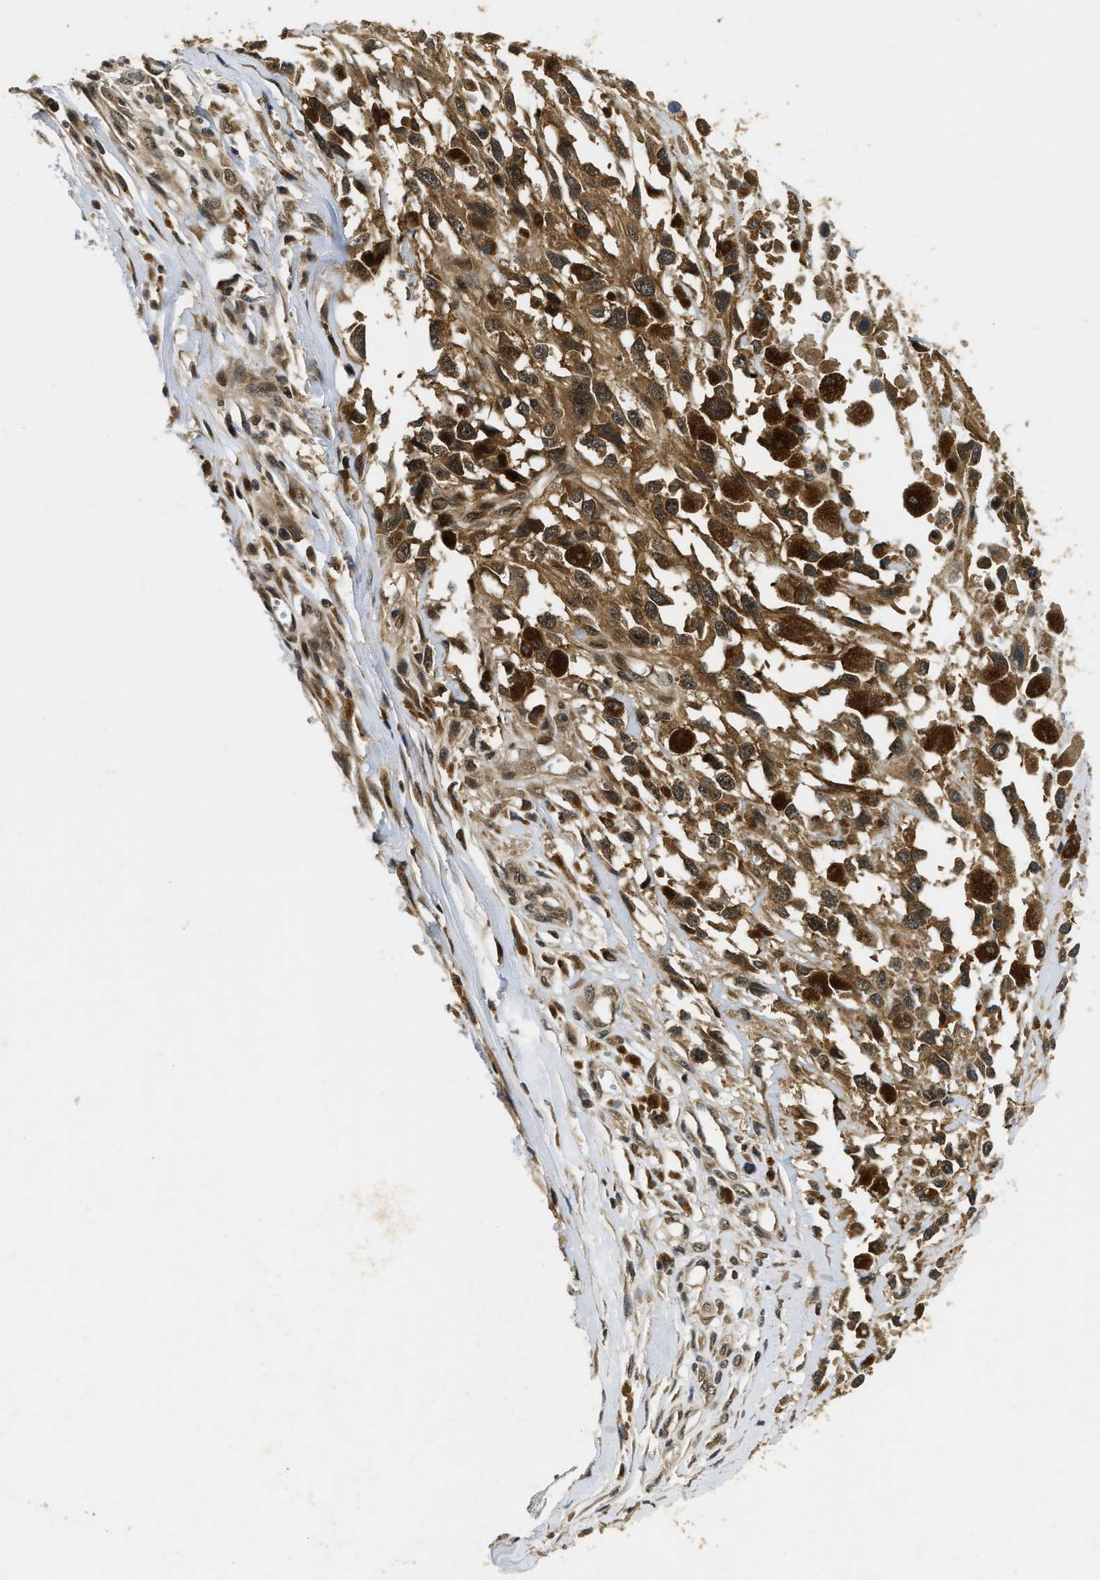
{"staining": {"intensity": "moderate", "quantity": ">75%", "location": "cytoplasmic/membranous"}, "tissue": "melanoma", "cell_type": "Tumor cells", "image_type": "cancer", "snomed": [{"axis": "morphology", "description": "Malignant melanoma, Metastatic site"}, {"axis": "topography", "description": "Lymph node"}], "caption": "Protein positivity by IHC demonstrates moderate cytoplasmic/membranous staining in about >75% of tumor cells in malignant melanoma (metastatic site). (brown staining indicates protein expression, while blue staining denotes nuclei).", "gene": "ADSL", "patient": {"sex": "male", "age": 59}}